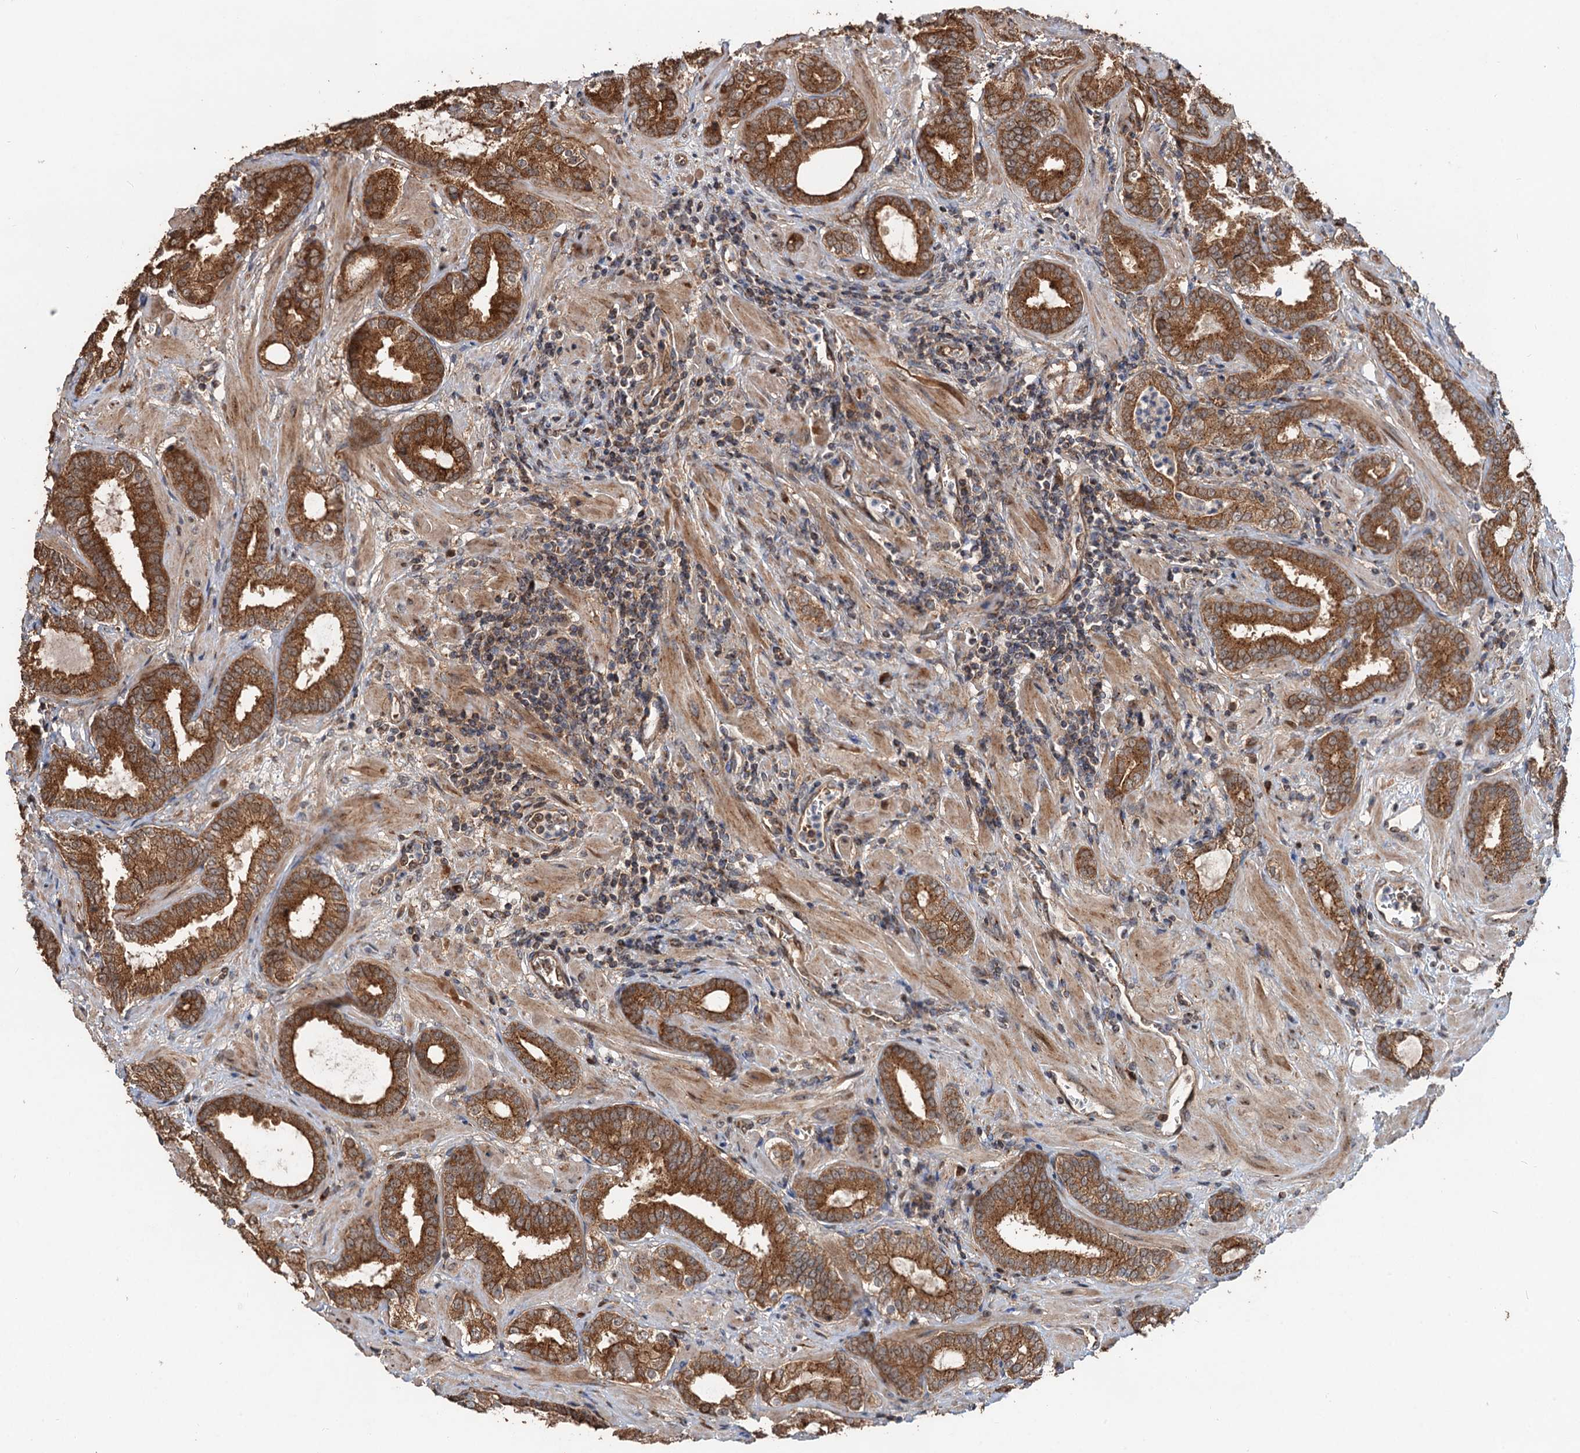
{"staining": {"intensity": "moderate", "quantity": ">75%", "location": "cytoplasmic/membranous"}, "tissue": "prostate cancer", "cell_type": "Tumor cells", "image_type": "cancer", "snomed": [{"axis": "morphology", "description": "Adenocarcinoma, High grade"}, {"axis": "topography", "description": "Prostate"}], "caption": "Tumor cells demonstrate medium levels of moderate cytoplasmic/membranous staining in about >75% of cells in adenocarcinoma (high-grade) (prostate).", "gene": "DEXI", "patient": {"sex": "male", "age": 64}}